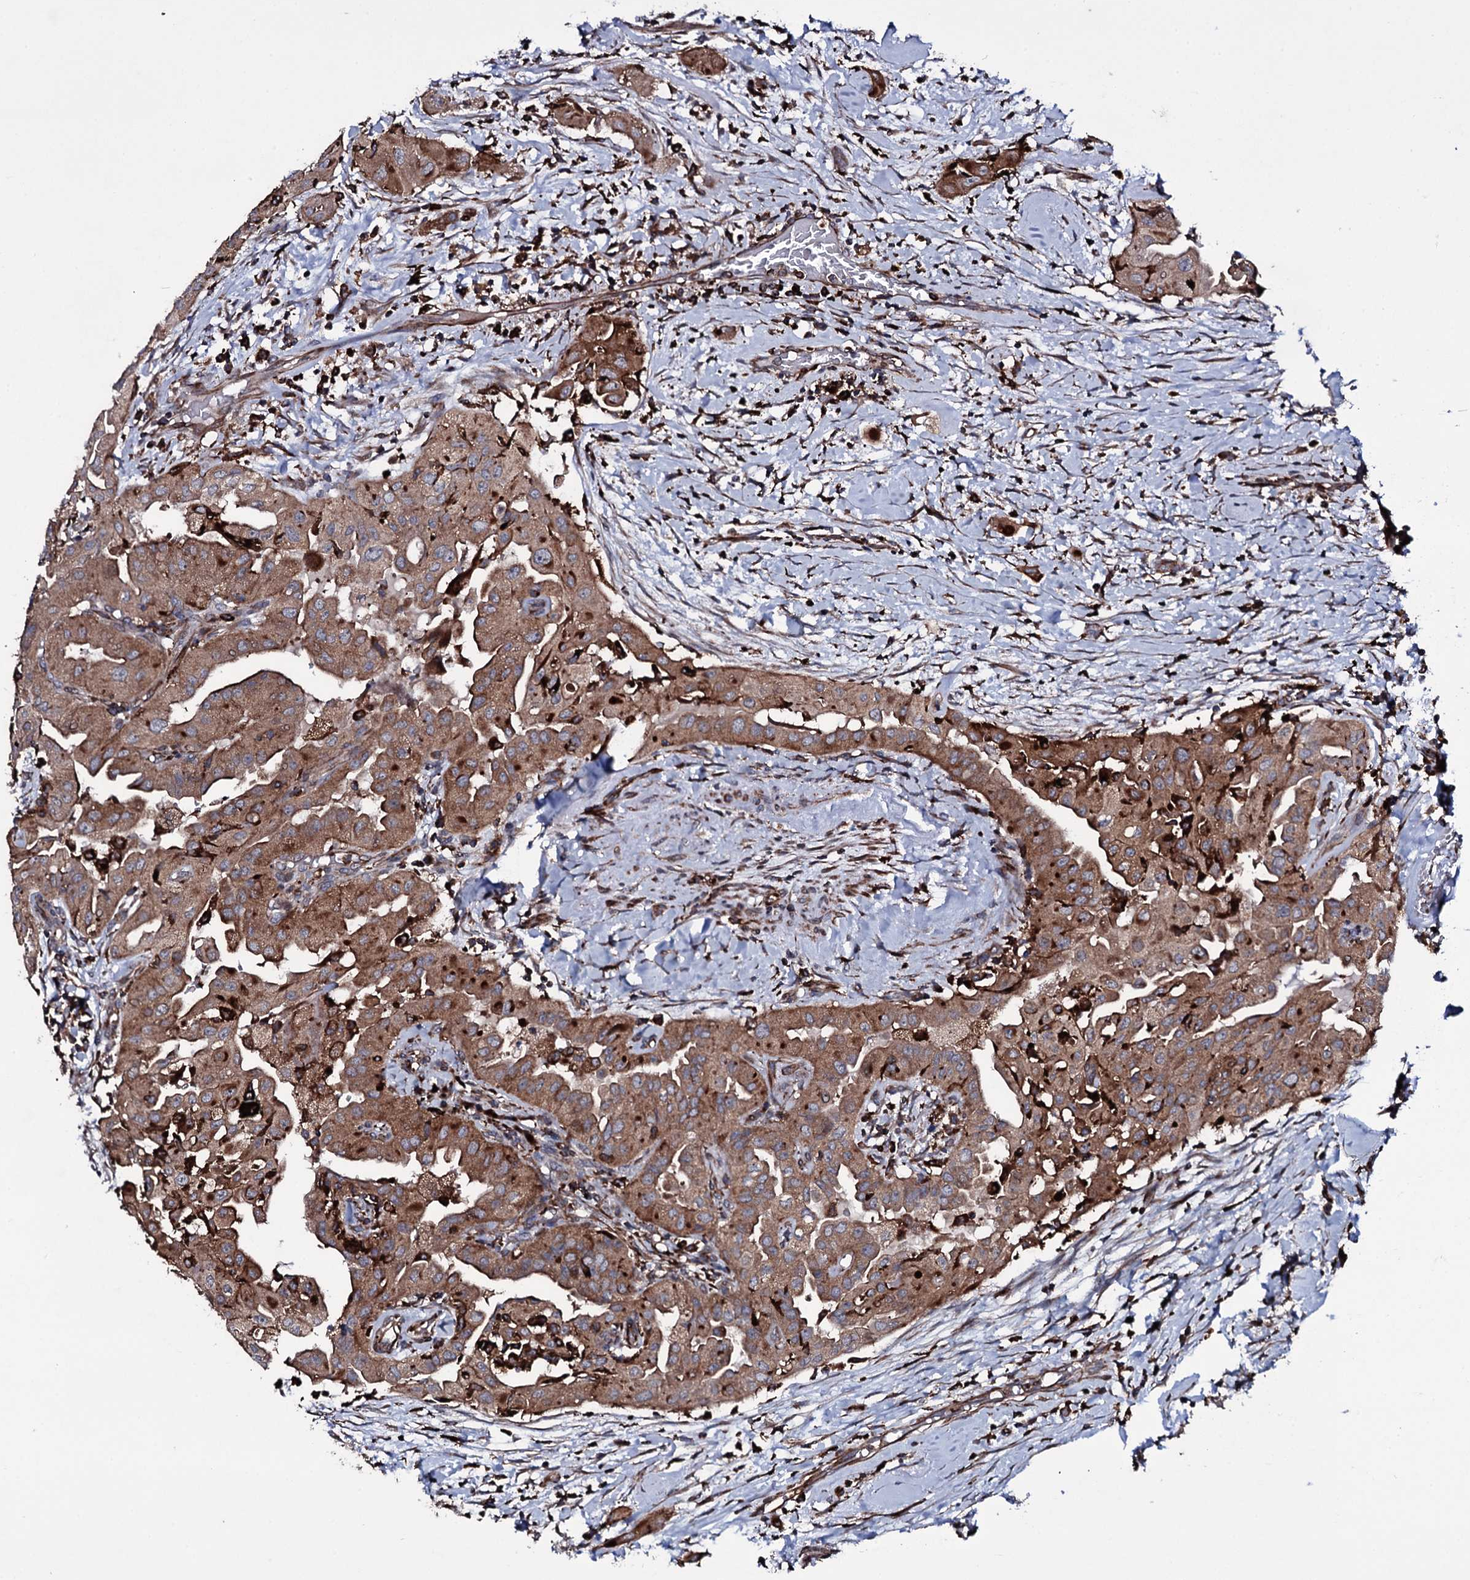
{"staining": {"intensity": "strong", "quantity": ">75%", "location": "cytoplasmic/membranous"}, "tissue": "thyroid cancer", "cell_type": "Tumor cells", "image_type": "cancer", "snomed": [{"axis": "morphology", "description": "Papillary adenocarcinoma, NOS"}, {"axis": "topography", "description": "Thyroid gland"}], "caption": "Protein expression analysis of thyroid papillary adenocarcinoma exhibits strong cytoplasmic/membranous positivity in about >75% of tumor cells. The protein is stained brown, and the nuclei are stained in blue (DAB (3,3'-diaminobenzidine) IHC with brightfield microscopy, high magnification).", "gene": "VAMP8", "patient": {"sex": "female", "age": 59}}